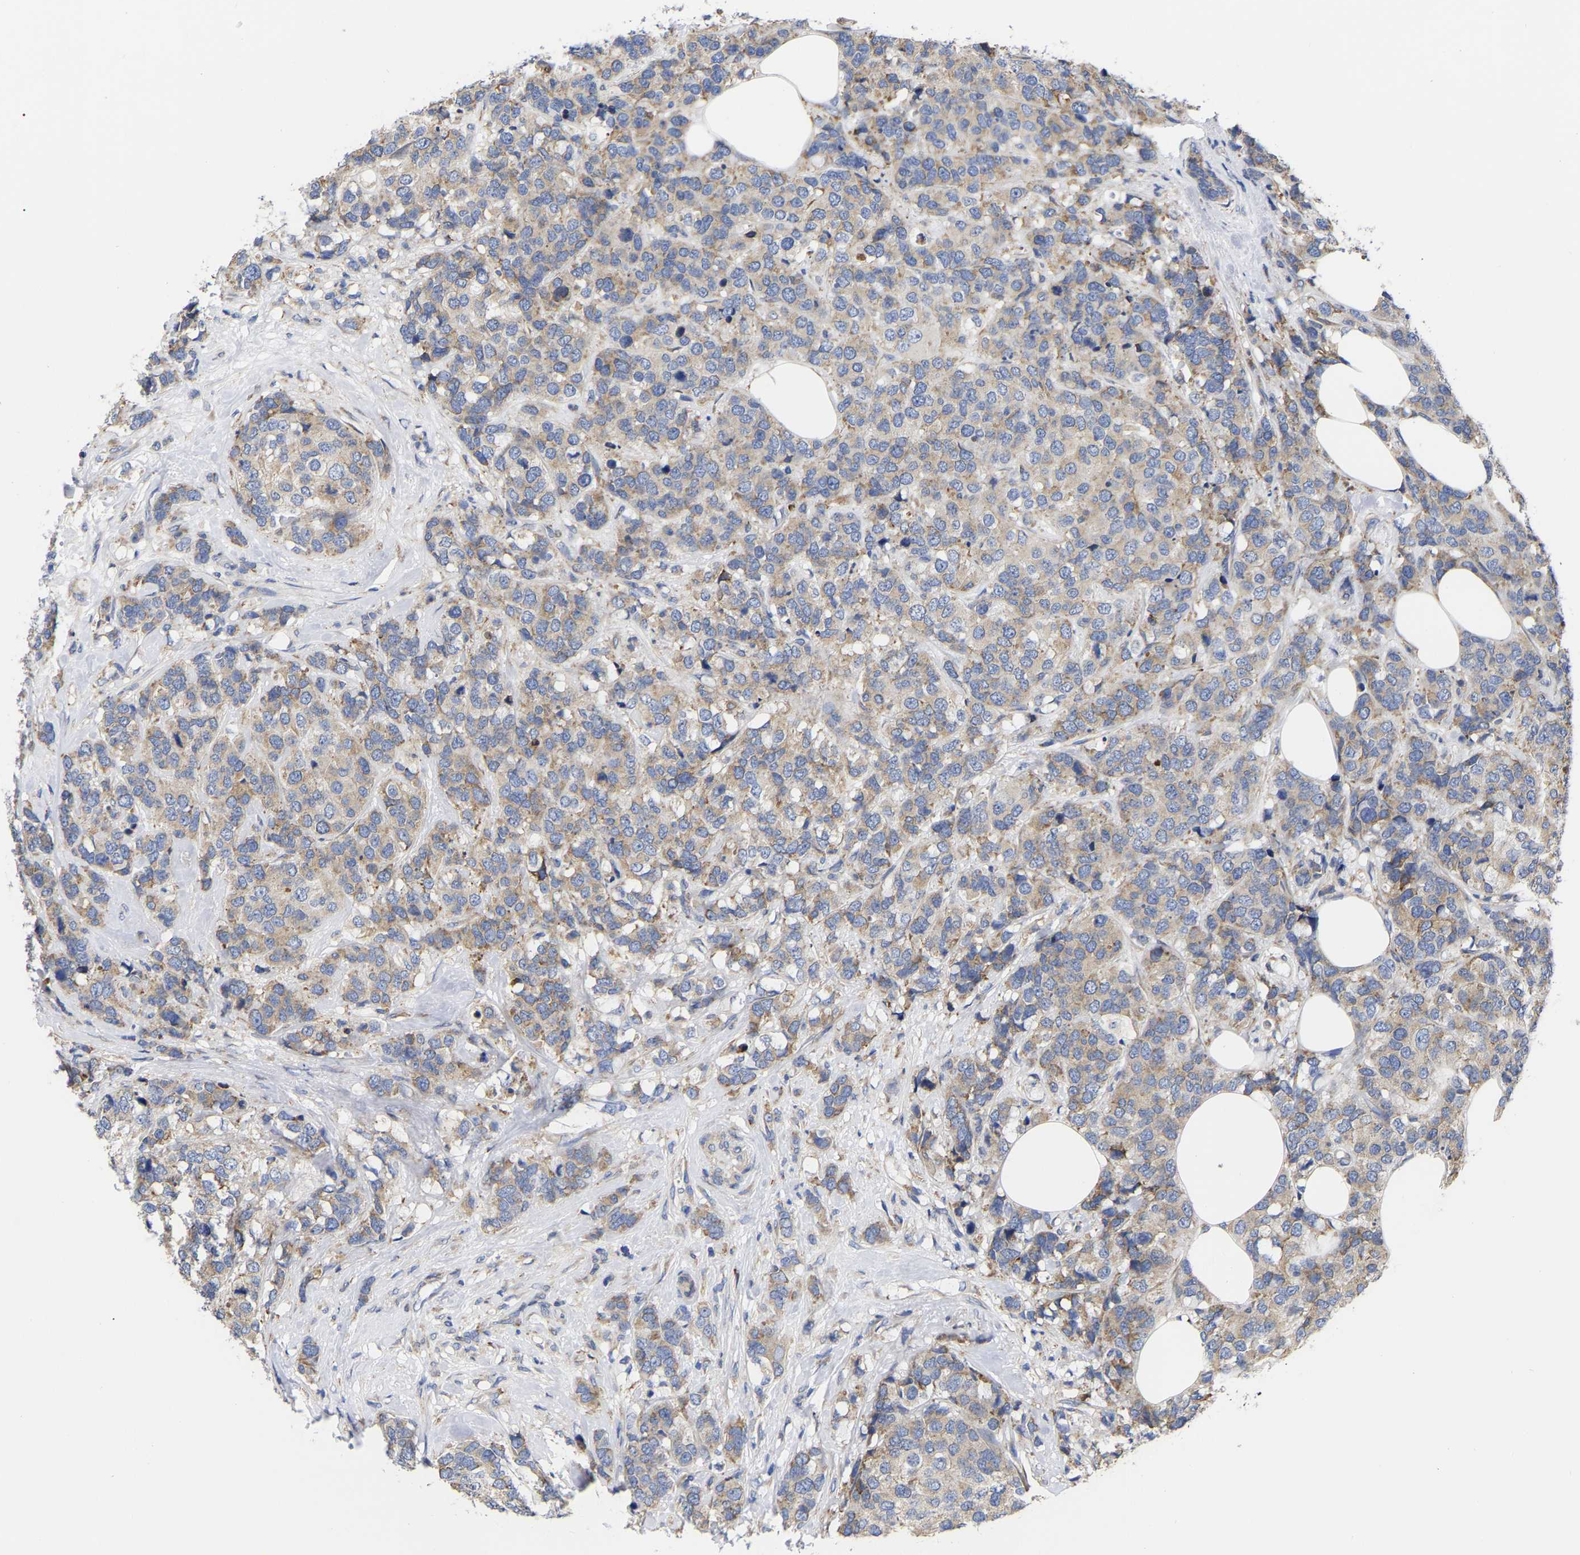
{"staining": {"intensity": "moderate", "quantity": ">75%", "location": "cytoplasmic/membranous"}, "tissue": "breast cancer", "cell_type": "Tumor cells", "image_type": "cancer", "snomed": [{"axis": "morphology", "description": "Lobular carcinoma"}, {"axis": "topography", "description": "Breast"}], "caption": "There is medium levels of moderate cytoplasmic/membranous positivity in tumor cells of breast lobular carcinoma, as demonstrated by immunohistochemical staining (brown color).", "gene": "CFAP298", "patient": {"sex": "female", "age": 59}}